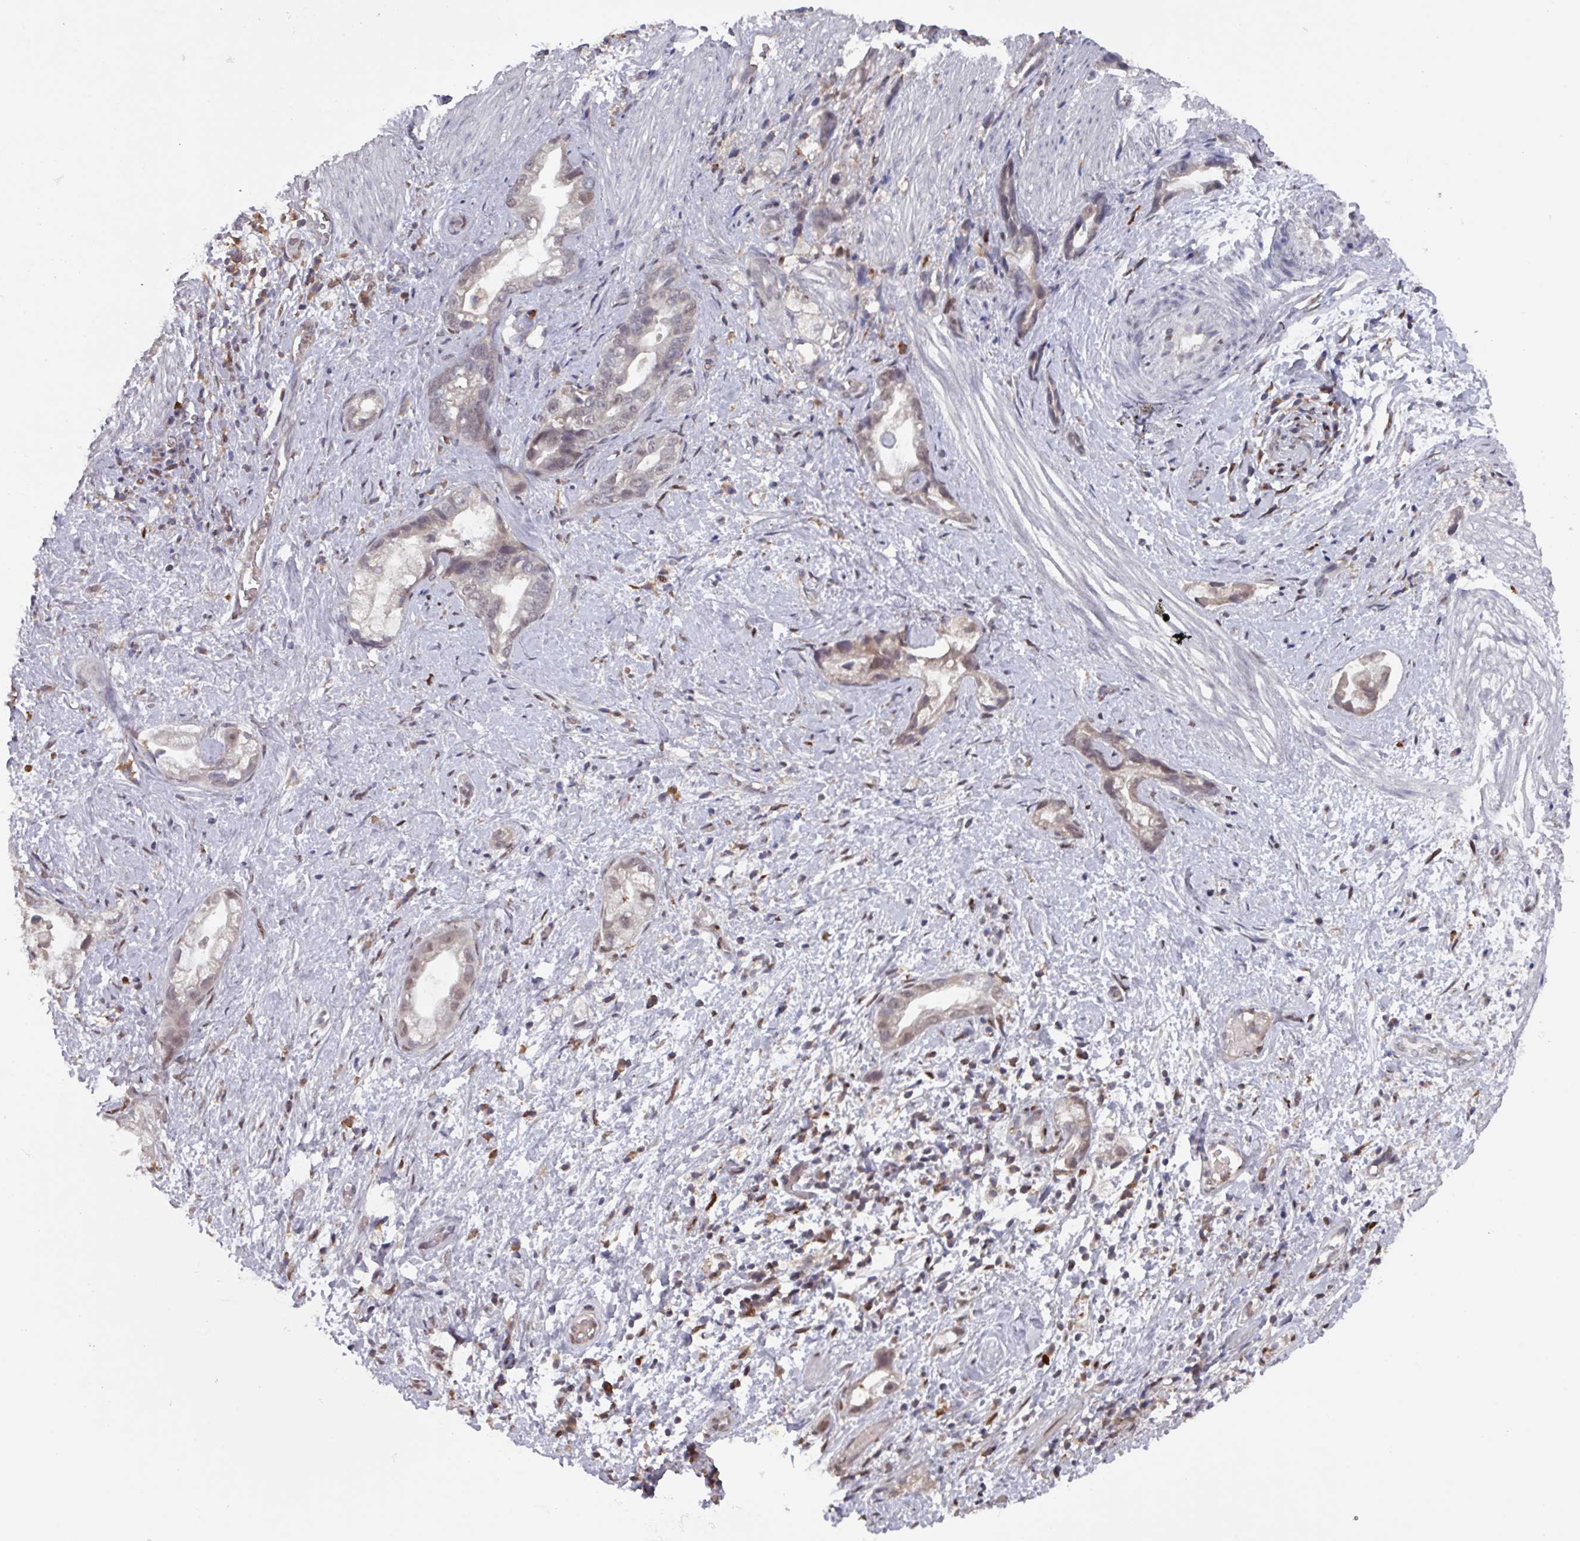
{"staining": {"intensity": "weak", "quantity": "25%-75%", "location": "cytoplasmic/membranous,nuclear"}, "tissue": "stomach cancer", "cell_type": "Tumor cells", "image_type": "cancer", "snomed": [{"axis": "morphology", "description": "Adenocarcinoma, NOS"}, {"axis": "topography", "description": "Stomach"}], "caption": "A brown stain labels weak cytoplasmic/membranous and nuclear expression of a protein in stomach adenocarcinoma tumor cells. (DAB IHC with brightfield microscopy, high magnification).", "gene": "PRRX1", "patient": {"sex": "male", "age": 55}}